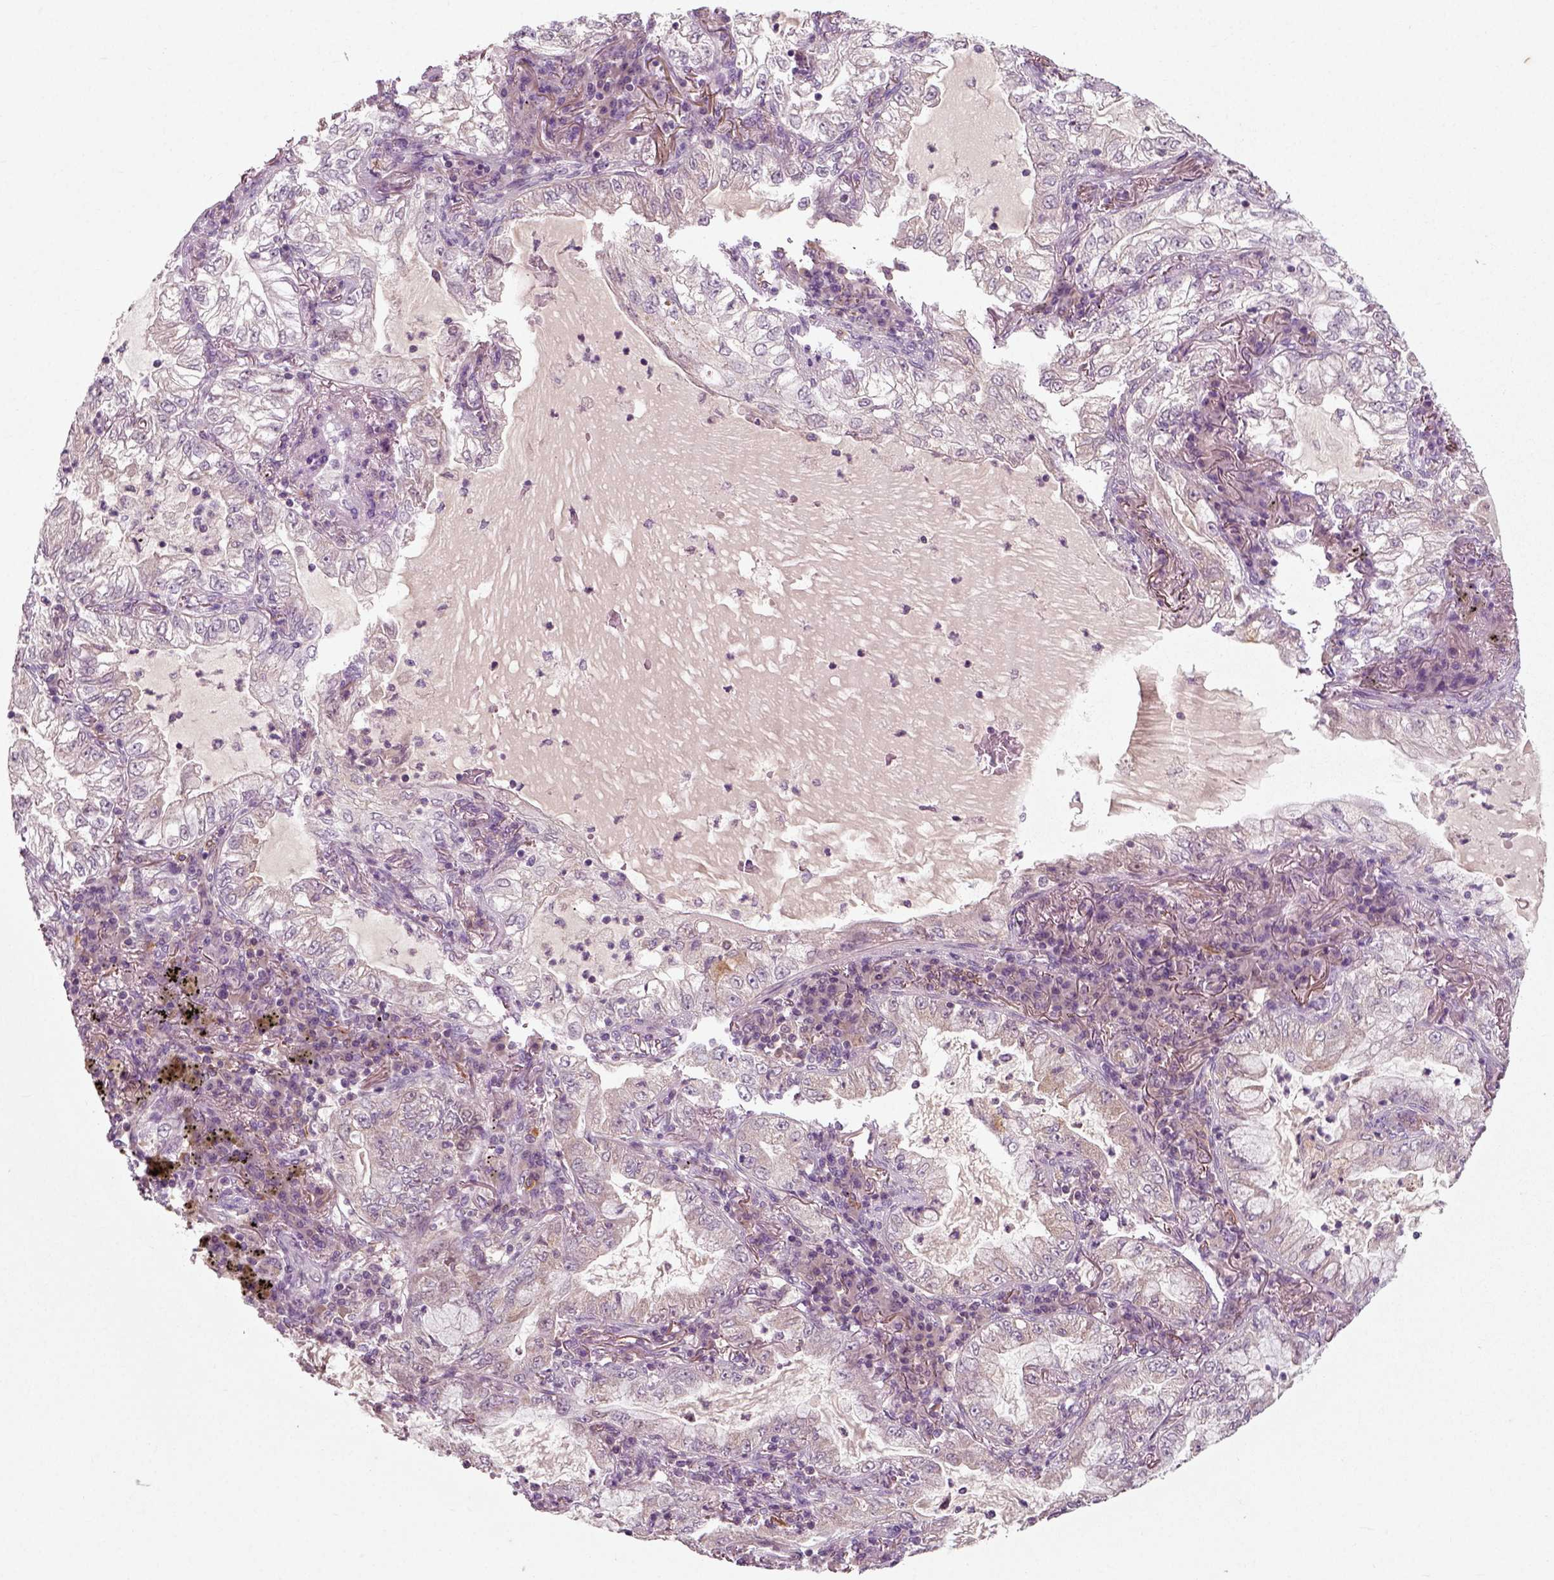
{"staining": {"intensity": "negative", "quantity": "none", "location": "none"}, "tissue": "lung cancer", "cell_type": "Tumor cells", "image_type": "cancer", "snomed": [{"axis": "morphology", "description": "Adenocarcinoma, NOS"}, {"axis": "topography", "description": "Lung"}], "caption": "Immunohistochemistry (IHC) of human lung cancer reveals no expression in tumor cells. (DAB (3,3'-diaminobenzidine) IHC, high magnification).", "gene": "RND2", "patient": {"sex": "female", "age": 73}}